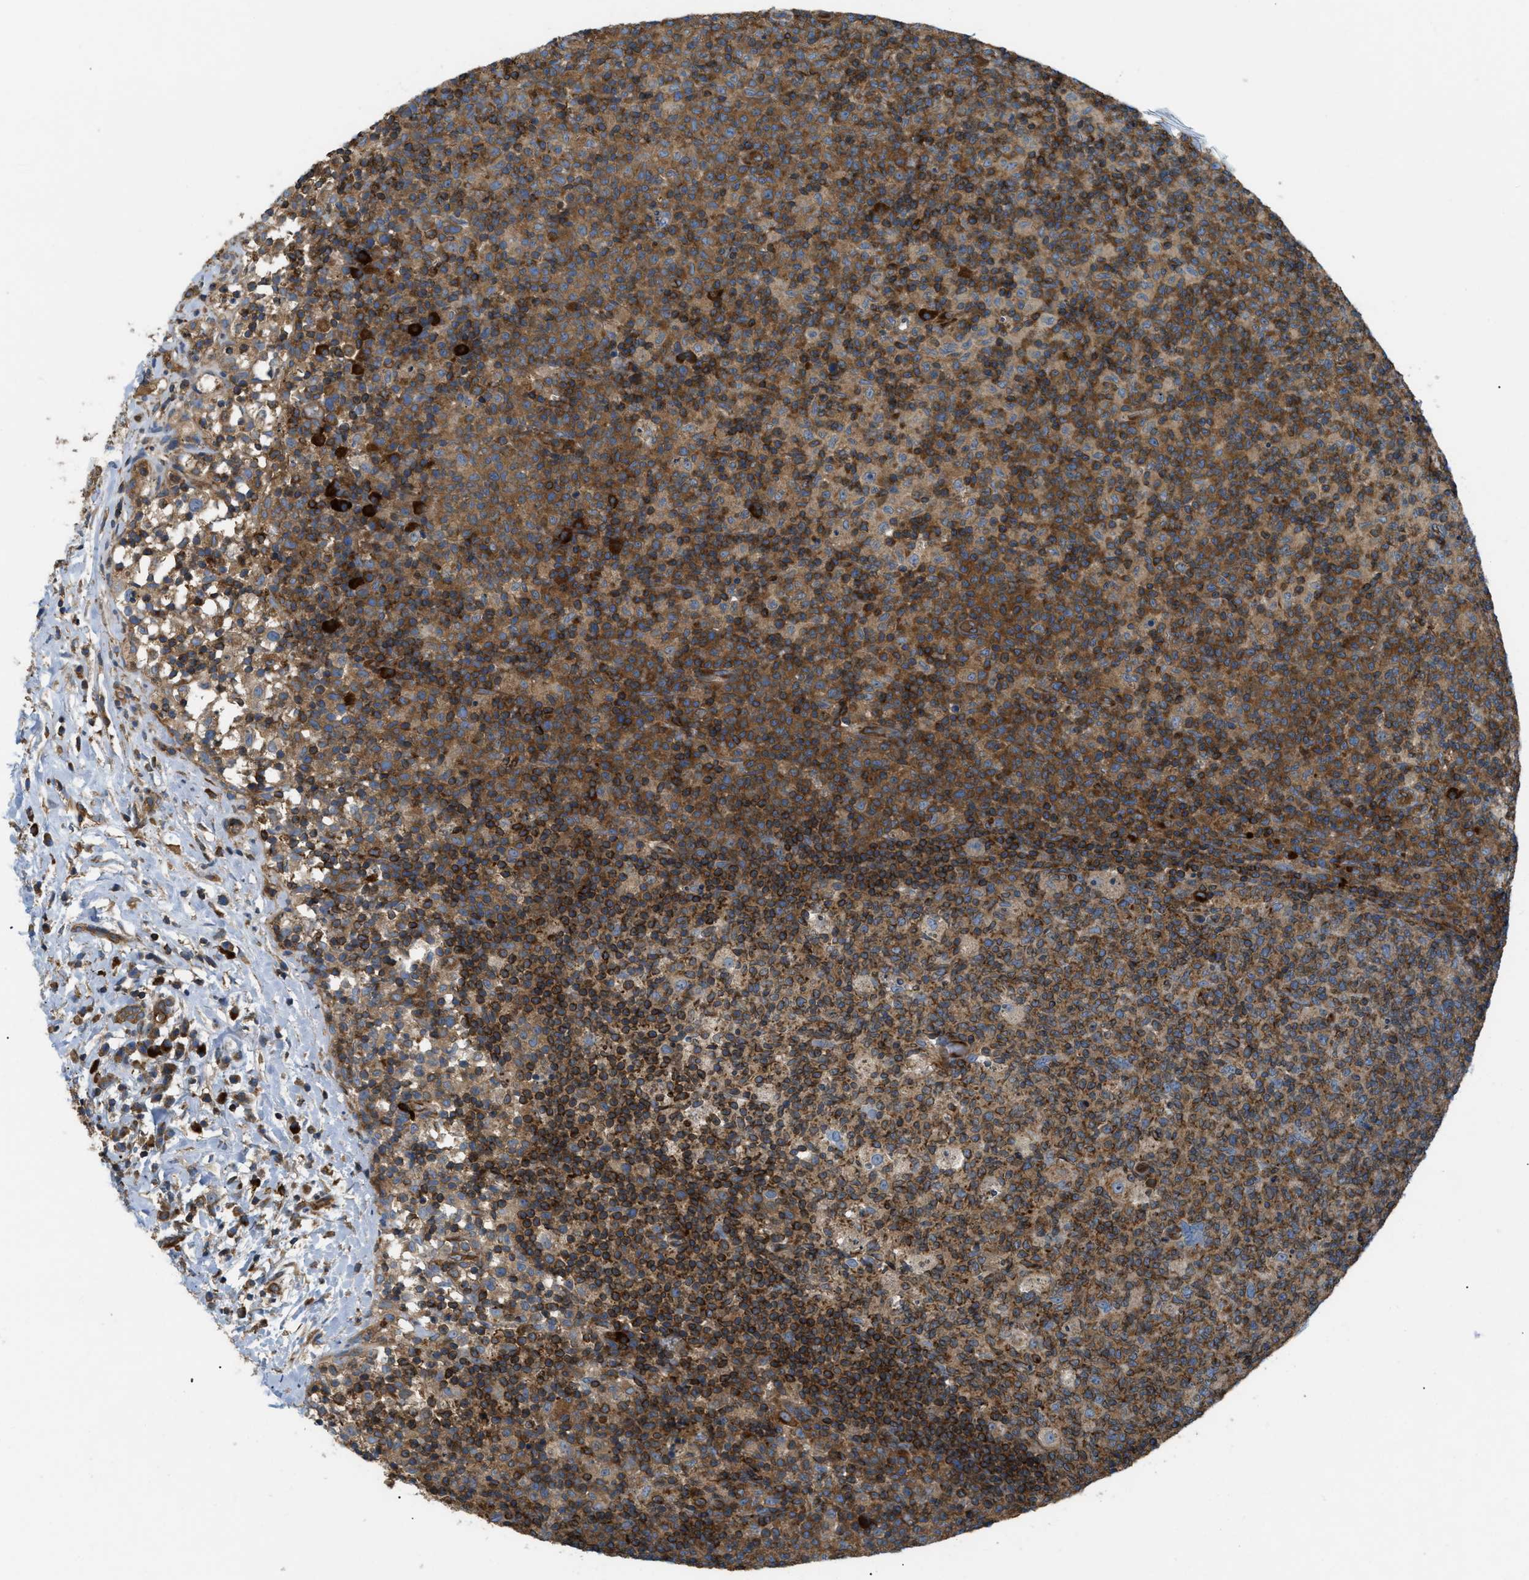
{"staining": {"intensity": "strong", "quantity": ">75%", "location": "cytoplasmic/membranous"}, "tissue": "lymph node", "cell_type": "Germinal center cells", "image_type": "normal", "snomed": [{"axis": "morphology", "description": "Normal tissue, NOS"}, {"axis": "morphology", "description": "Inflammation, NOS"}, {"axis": "topography", "description": "Lymph node"}], "caption": "Lymph node stained with IHC displays strong cytoplasmic/membranous staining in about >75% of germinal center cells.", "gene": "ATP2A3", "patient": {"sex": "male", "age": 55}}